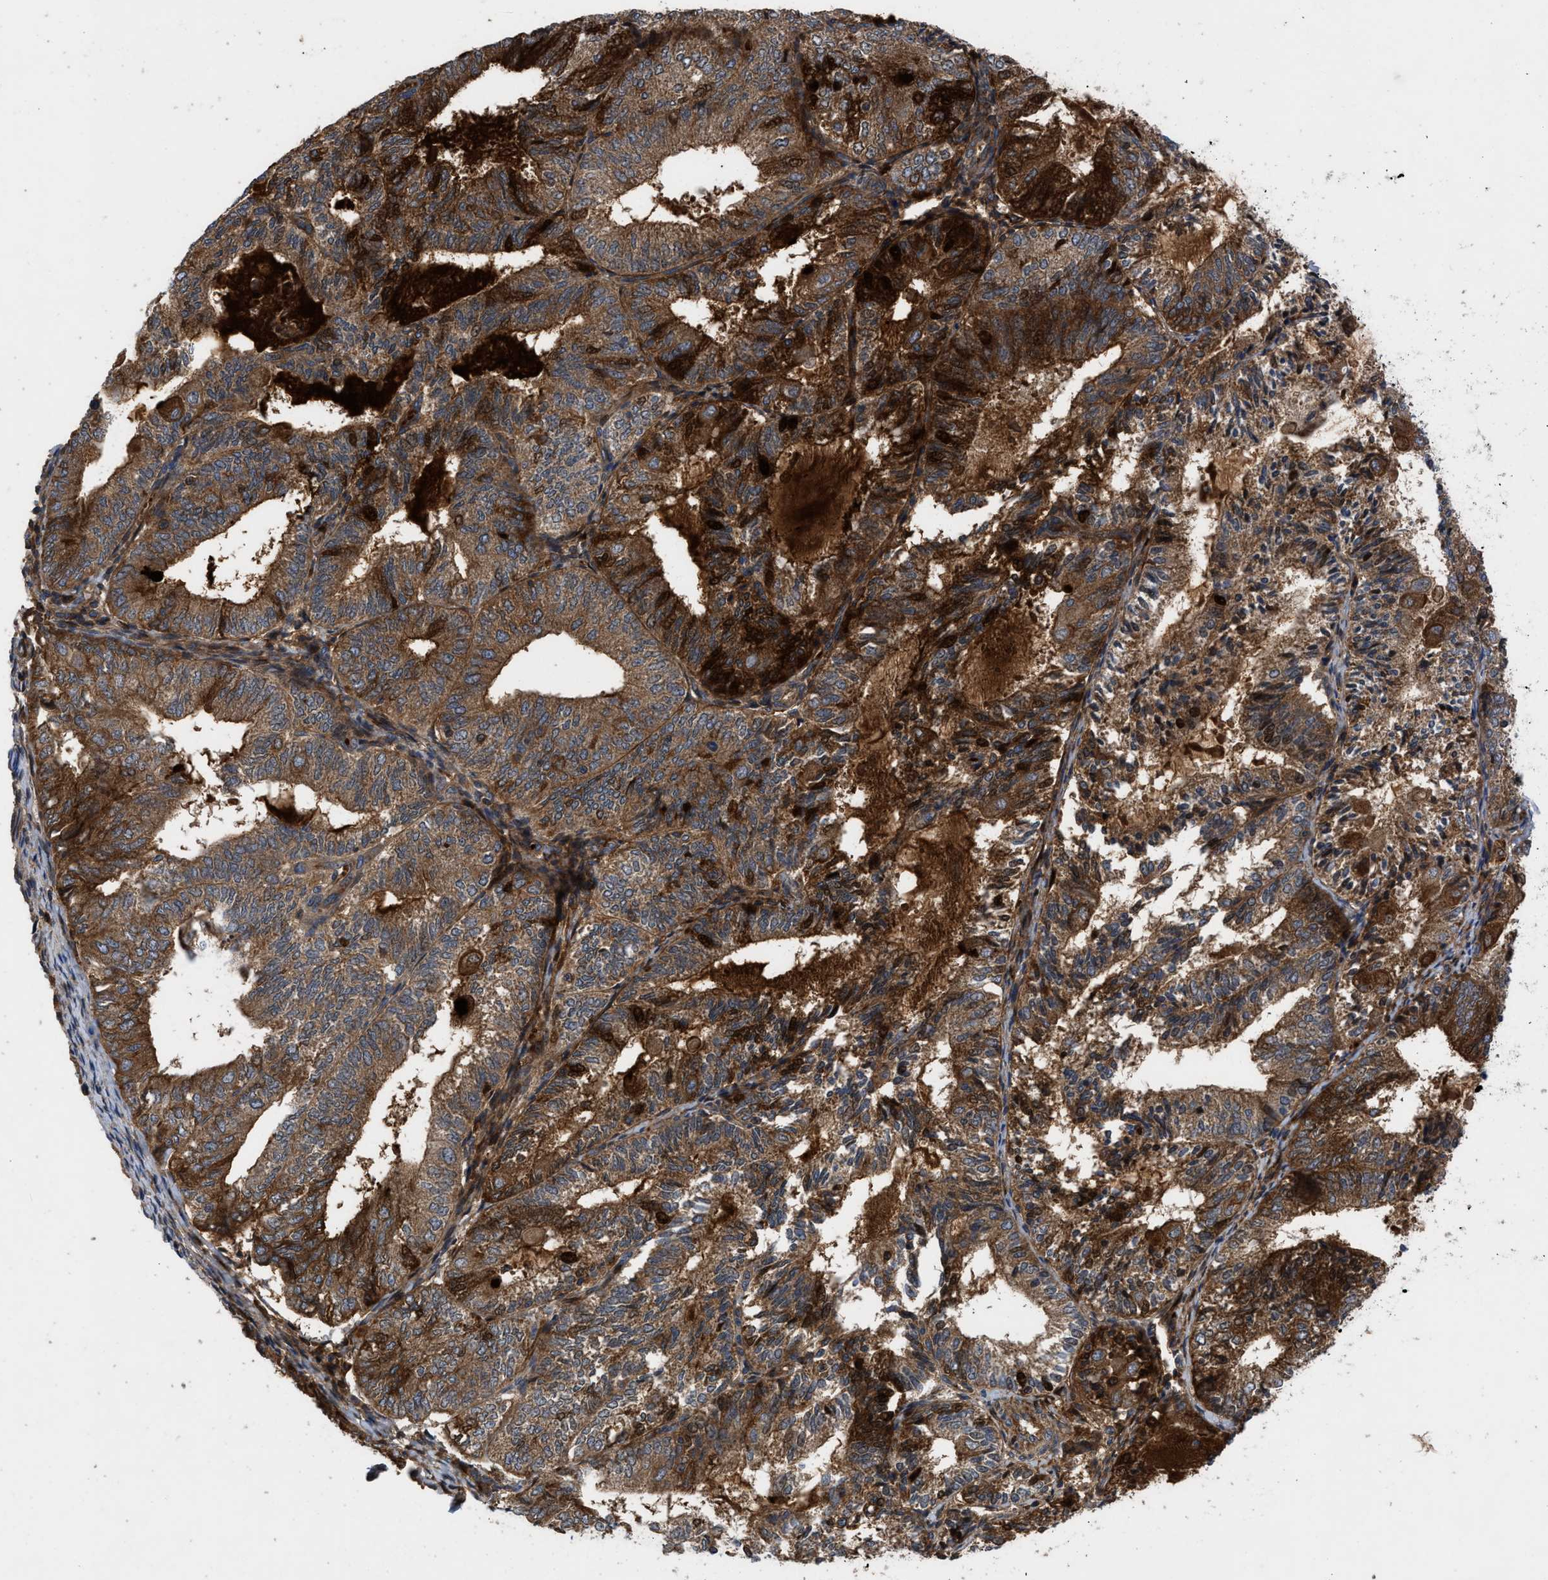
{"staining": {"intensity": "strong", "quantity": ">75%", "location": "cytoplasmic/membranous"}, "tissue": "endometrial cancer", "cell_type": "Tumor cells", "image_type": "cancer", "snomed": [{"axis": "morphology", "description": "Adenocarcinoma, NOS"}, {"axis": "topography", "description": "Endometrium"}], "caption": "An immunohistochemistry image of neoplastic tissue is shown. Protein staining in brown labels strong cytoplasmic/membranous positivity in endometrial cancer within tumor cells. Nuclei are stained in blue.", "gene": "CNNM3", "patient": {"sex": "female", "age": 81}}